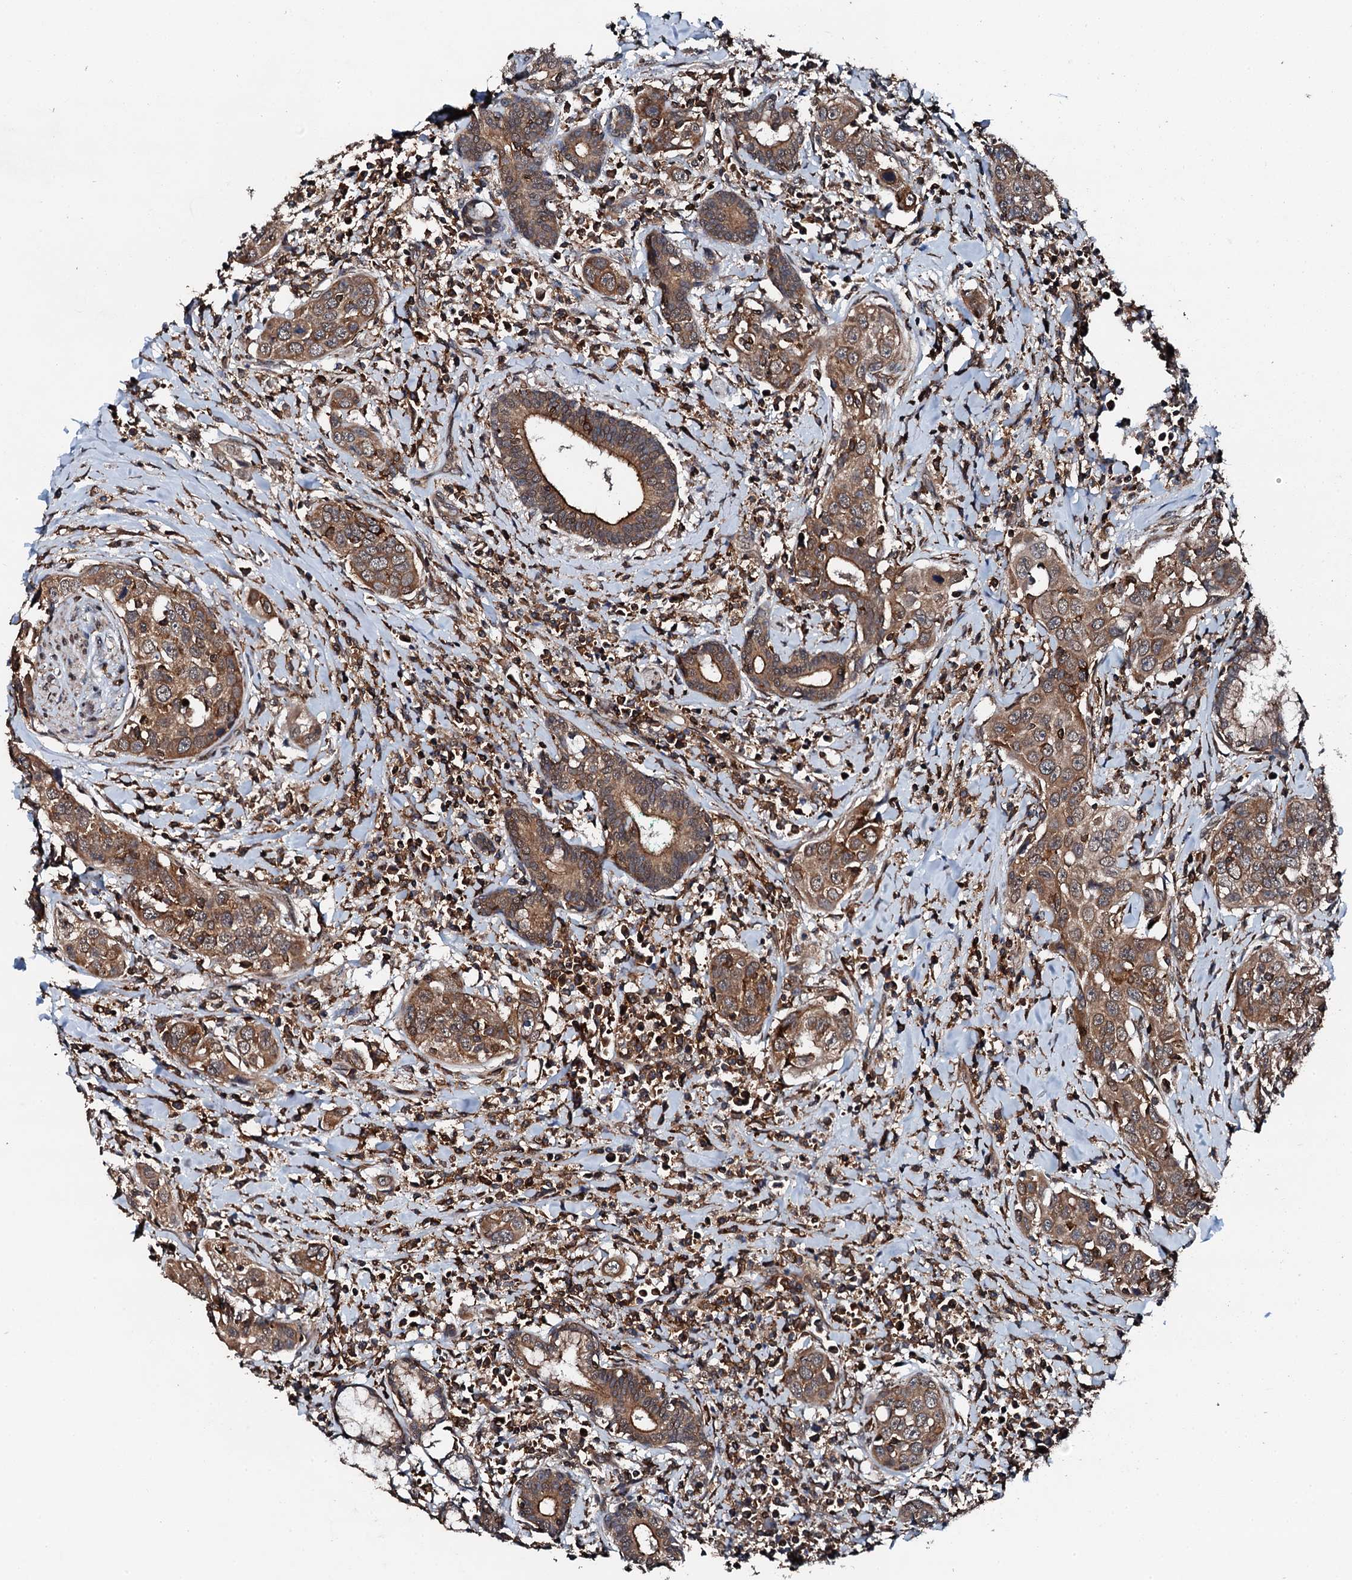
{"staining": {"intensity": "moderate", "quantity": ">75%", "location": "cytoplasmic/membranous"}, "tissue": "head and neck cancer", "cell_type": "Tumor cells", "image_type": "cancer", "snomed": [{"axis": "morphology", "description": "Squamous cell carcinoma, NOS"}, {"axis": "topography", "description": "Oral tissue"}, {"axis": "topography", "description": "Head-Neck"}], "caption": "Head and neck cancer (squamous cell carcinoma) stained for a protein (brown) displays moderate cytoplasmic/membranous positive staining in approximately >75% of tumor cells.", "gene": "EDC4", "patient": {"sex": "female", "age": 50}}